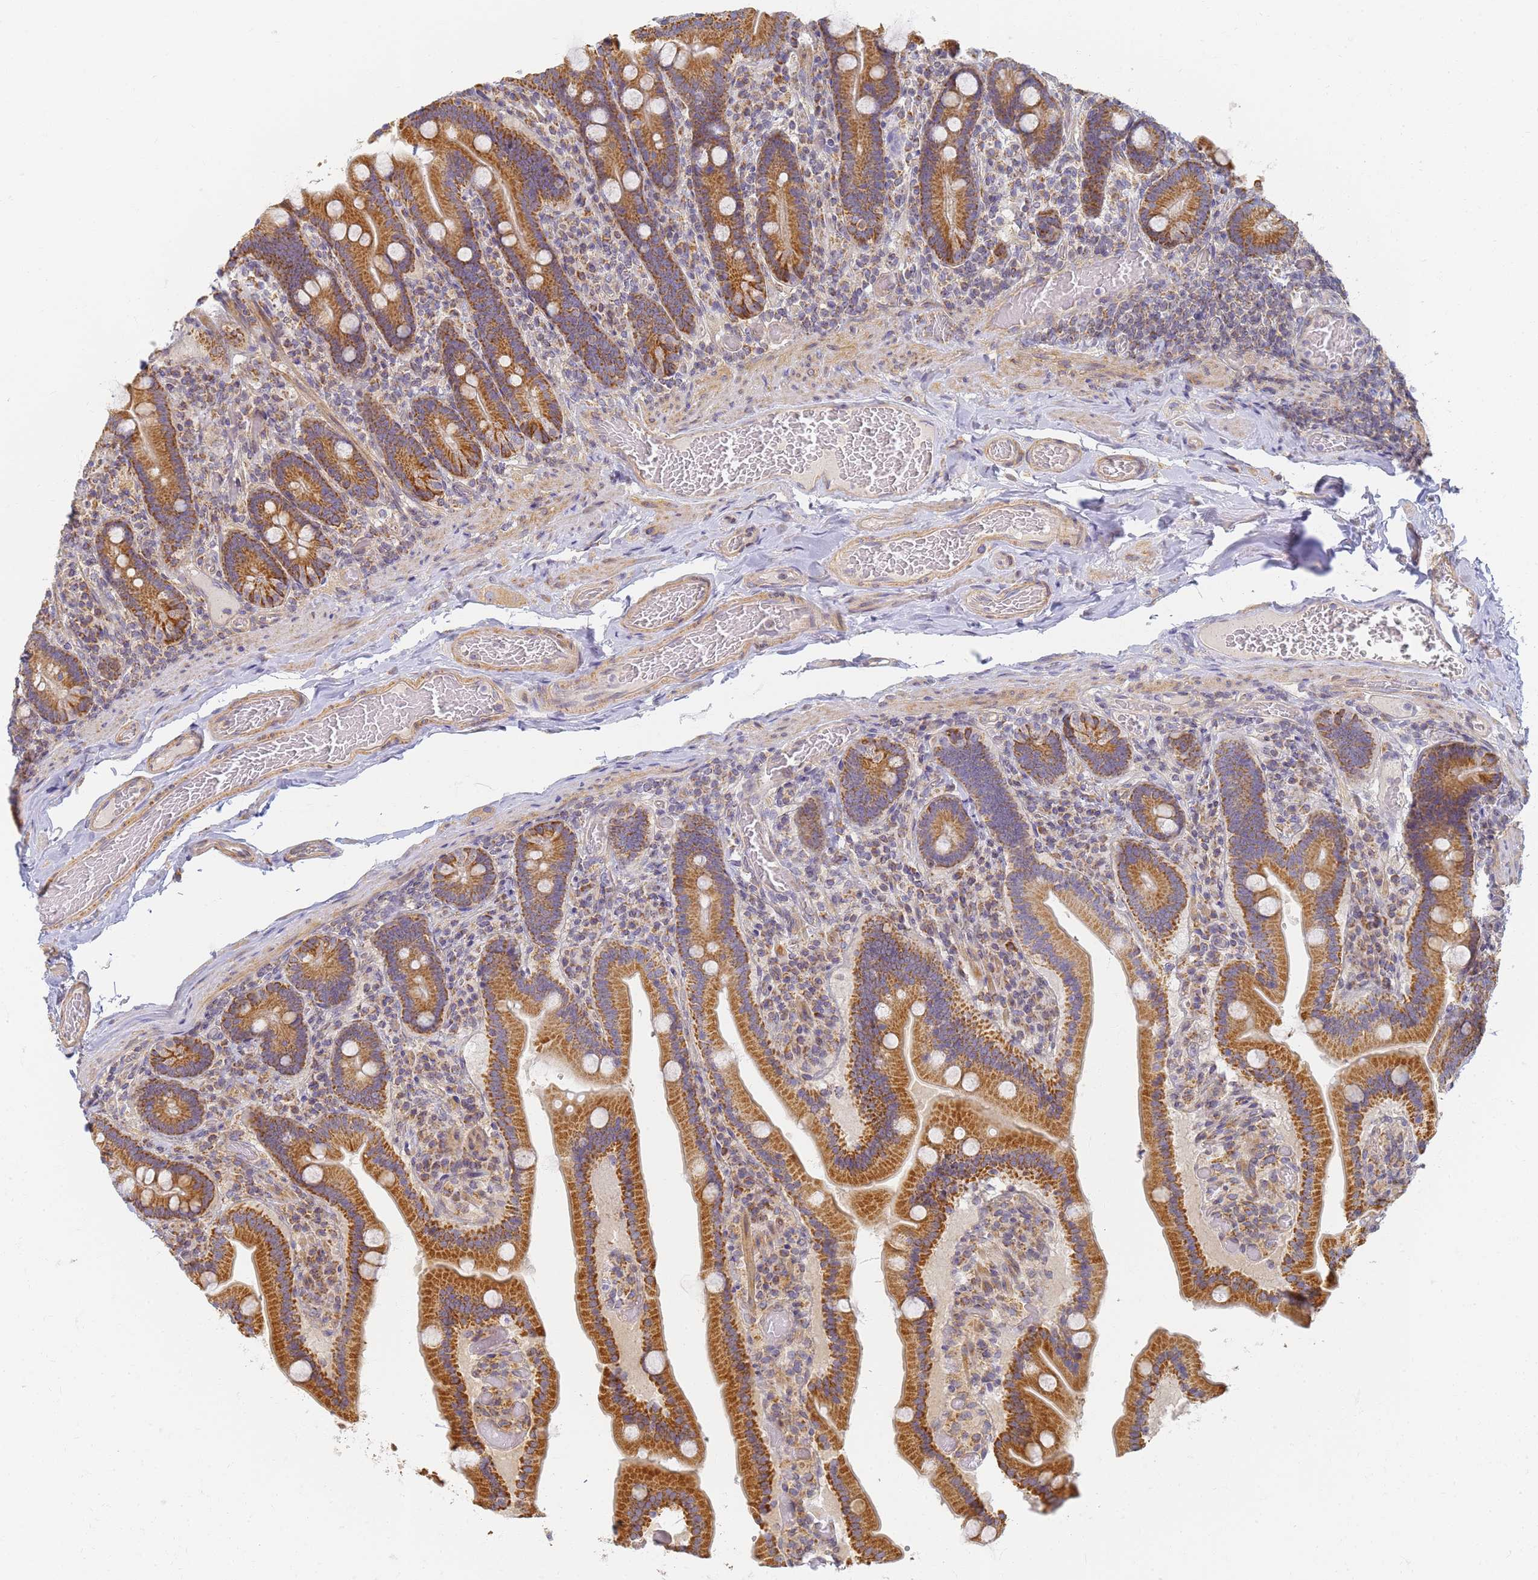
{"staining": {"intensity": "moderate", "quantity": ">75%", "location": "cytoplasmic/membranous"}, "tissue": "duodenum", "cell_type": "Glandular cells", "image_type": "normal", "snomed": [{"axis": "morphology", "description": "Normal tissue, NOS"}, {"axis": "topography", "description": "Duodenum"}], "caption": "Immunohistochemistry micrograph of normal duodenum: human duodenum stained using IHC reveals medium levels of moderate protein expression localized specifically in the cytoplasmic/membranous of glandular cells, appearing as a cytoplasmic/membranous brown color.", "gene": "UTP23", "patient": {"sex": "female", "age": 62}}